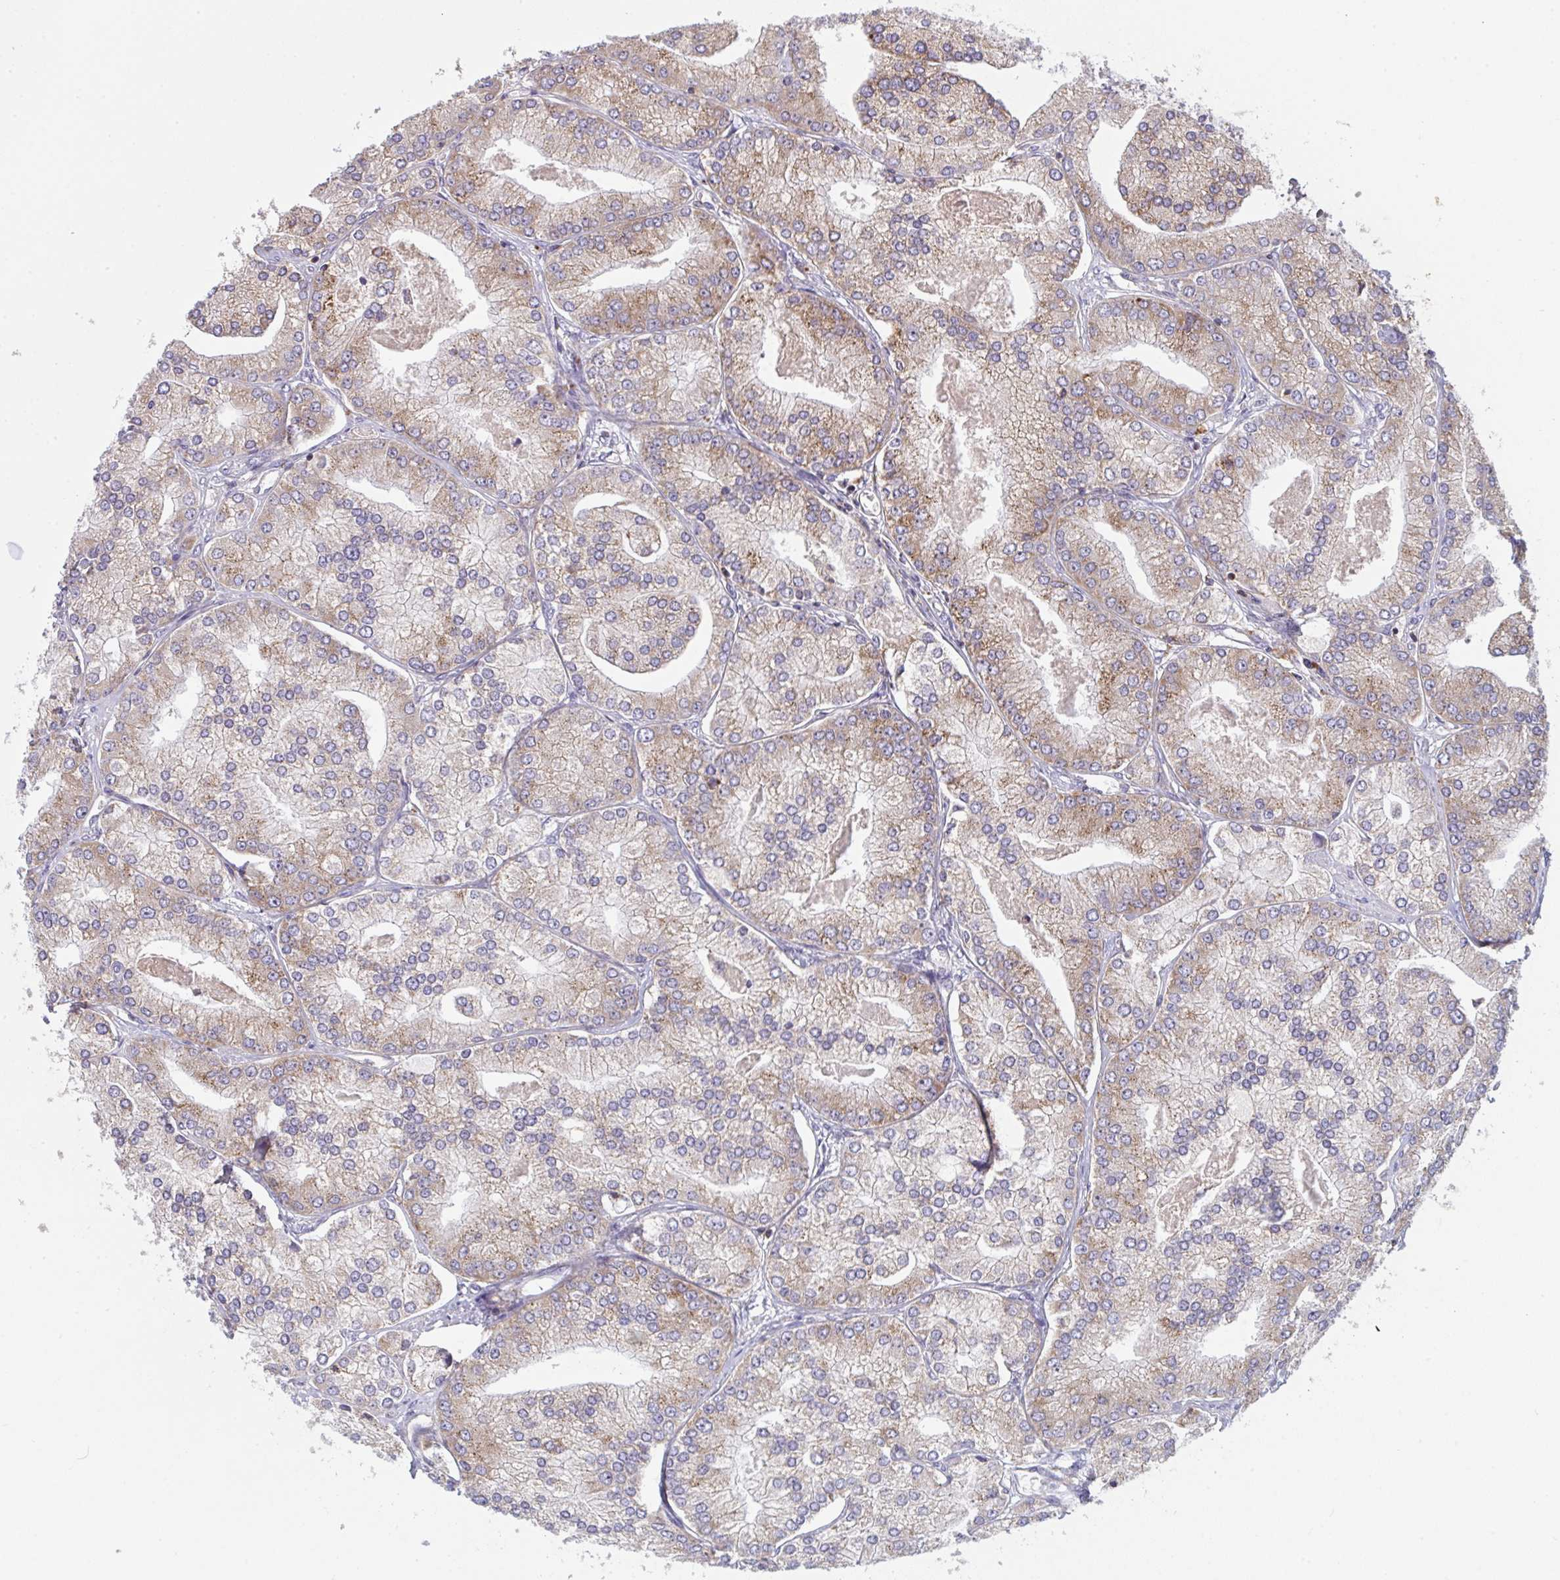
{"staining": {"intensity": "moderate", "quantity": "25%-75%", "location": "cytoplasmic/membranous"}, "tissue": "prostate cancer", "cell_type": "Tumor cells", "image_type": "cancer", "snomed": [{"axis": "morphology", "description": "Adenocarcinoma, High grade"}, {"axis": "topography", "description": "Prostate"}], "caption": "An image showing moderate cytoplasmic/membranous staining in approximately 25%-75% of tumor cells in high-grade adenocarcinoma (prostate), as visualized by brown immunohistochemical staining.", "gene": "MICOS10", "patient": {"sex": "male", "age": 61}}